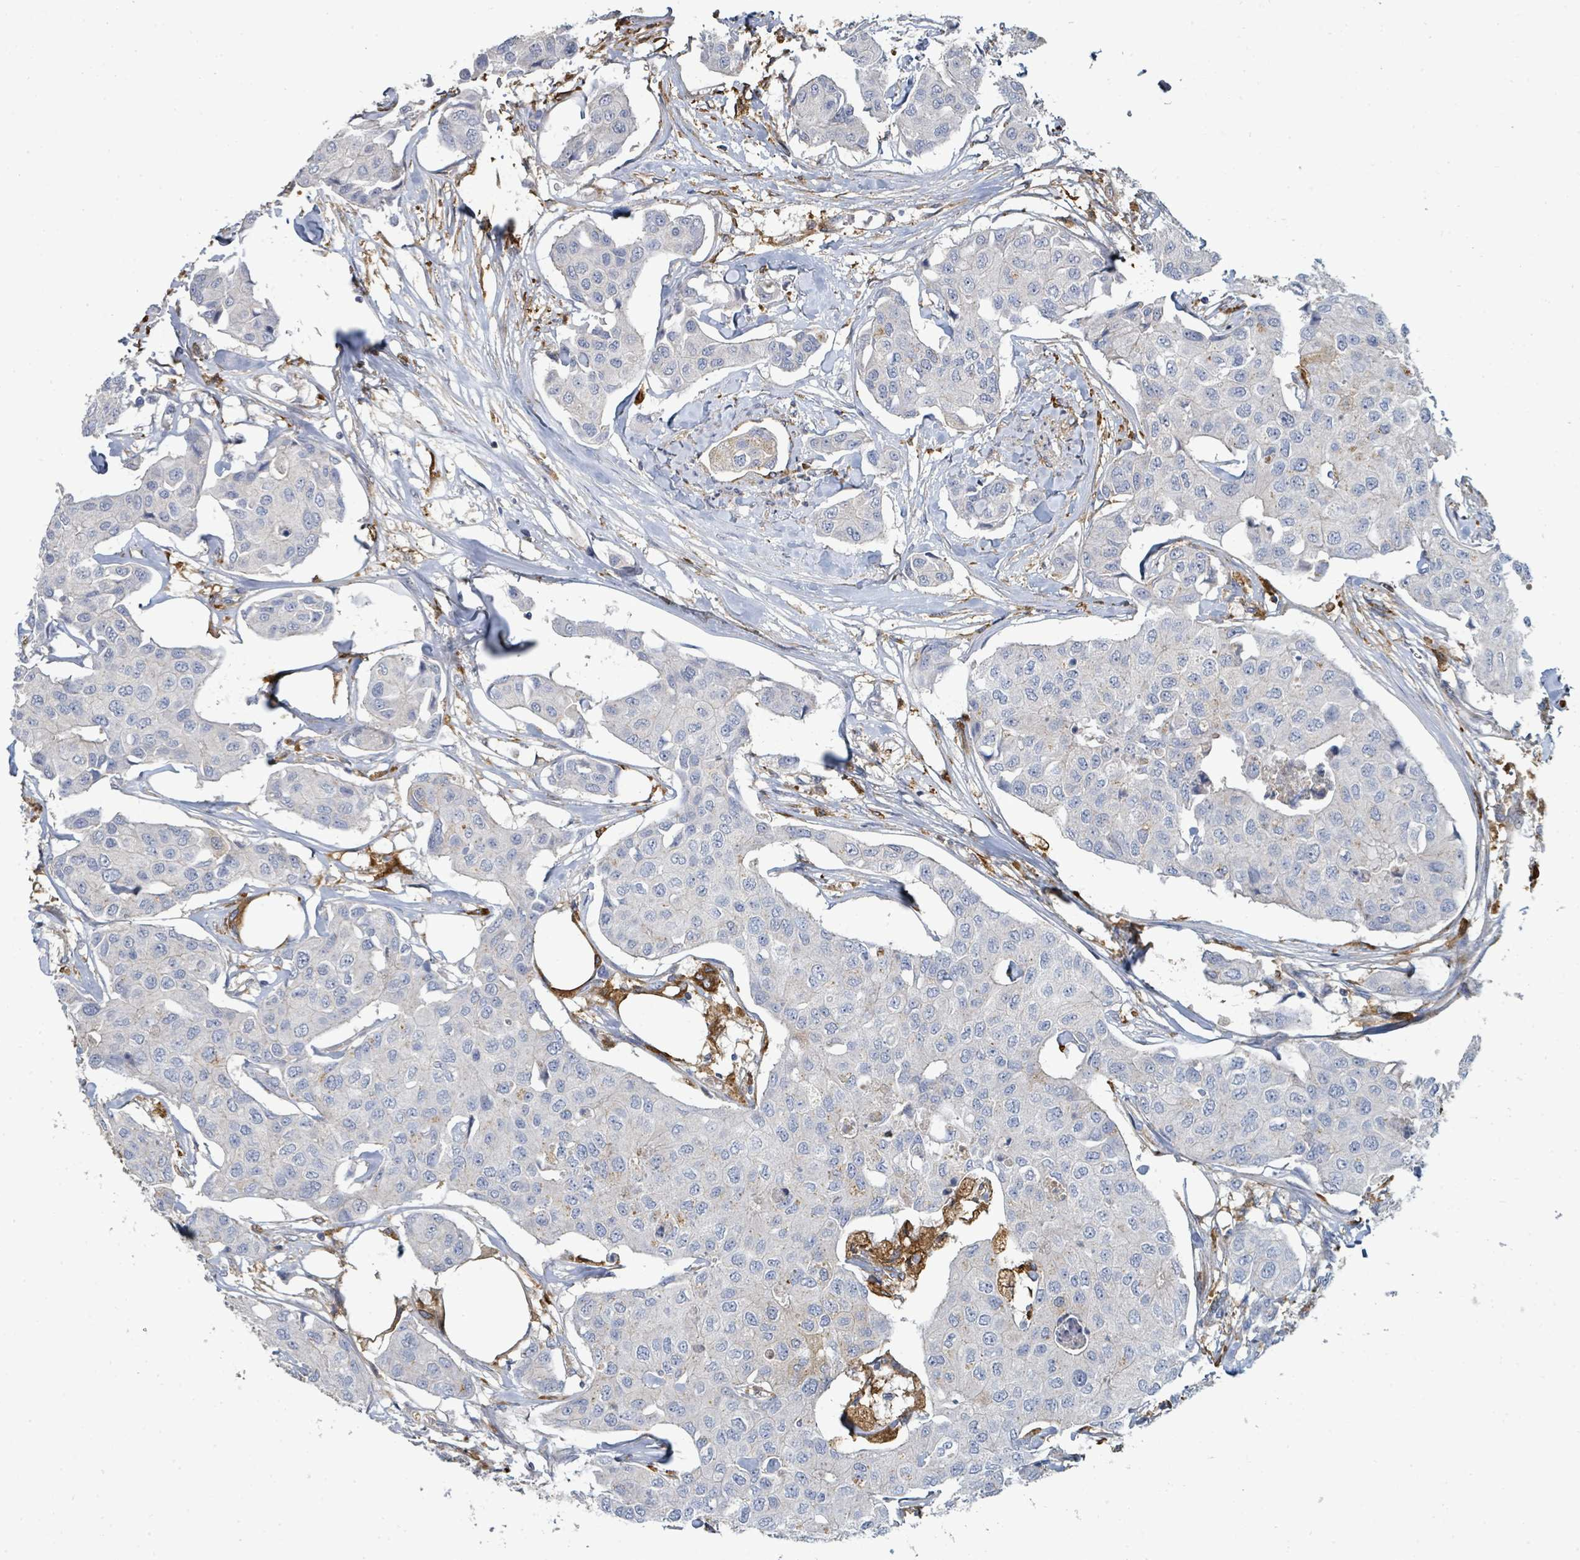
{"staining": {"intensity": "negative", "quantity": "none", "location": "none"}, "tissue": "breast cancer", "cell_type": "Tumor cells", "image_type": "cancer", "snomed": [{"axis": "morphology", "description": "Duct carcinoma"}, {"axis": "topography", "description": "Breast"}, {"axis": "topography", "description": "Lymph node"}], "caption": "A high-resolution micrograph shows immunohistochemistry (IHC) staining of breast cancer (intraductal carcinoma), which exhibits no significant expression in tumor cells. The staining is performed using DAB (3,3'-diaminobenzidine) brown chromogen with nuclei counter-stained in using hematoxylin.", "gene": "IFIT1", "patient": {"sex": "female", "age": 80}}